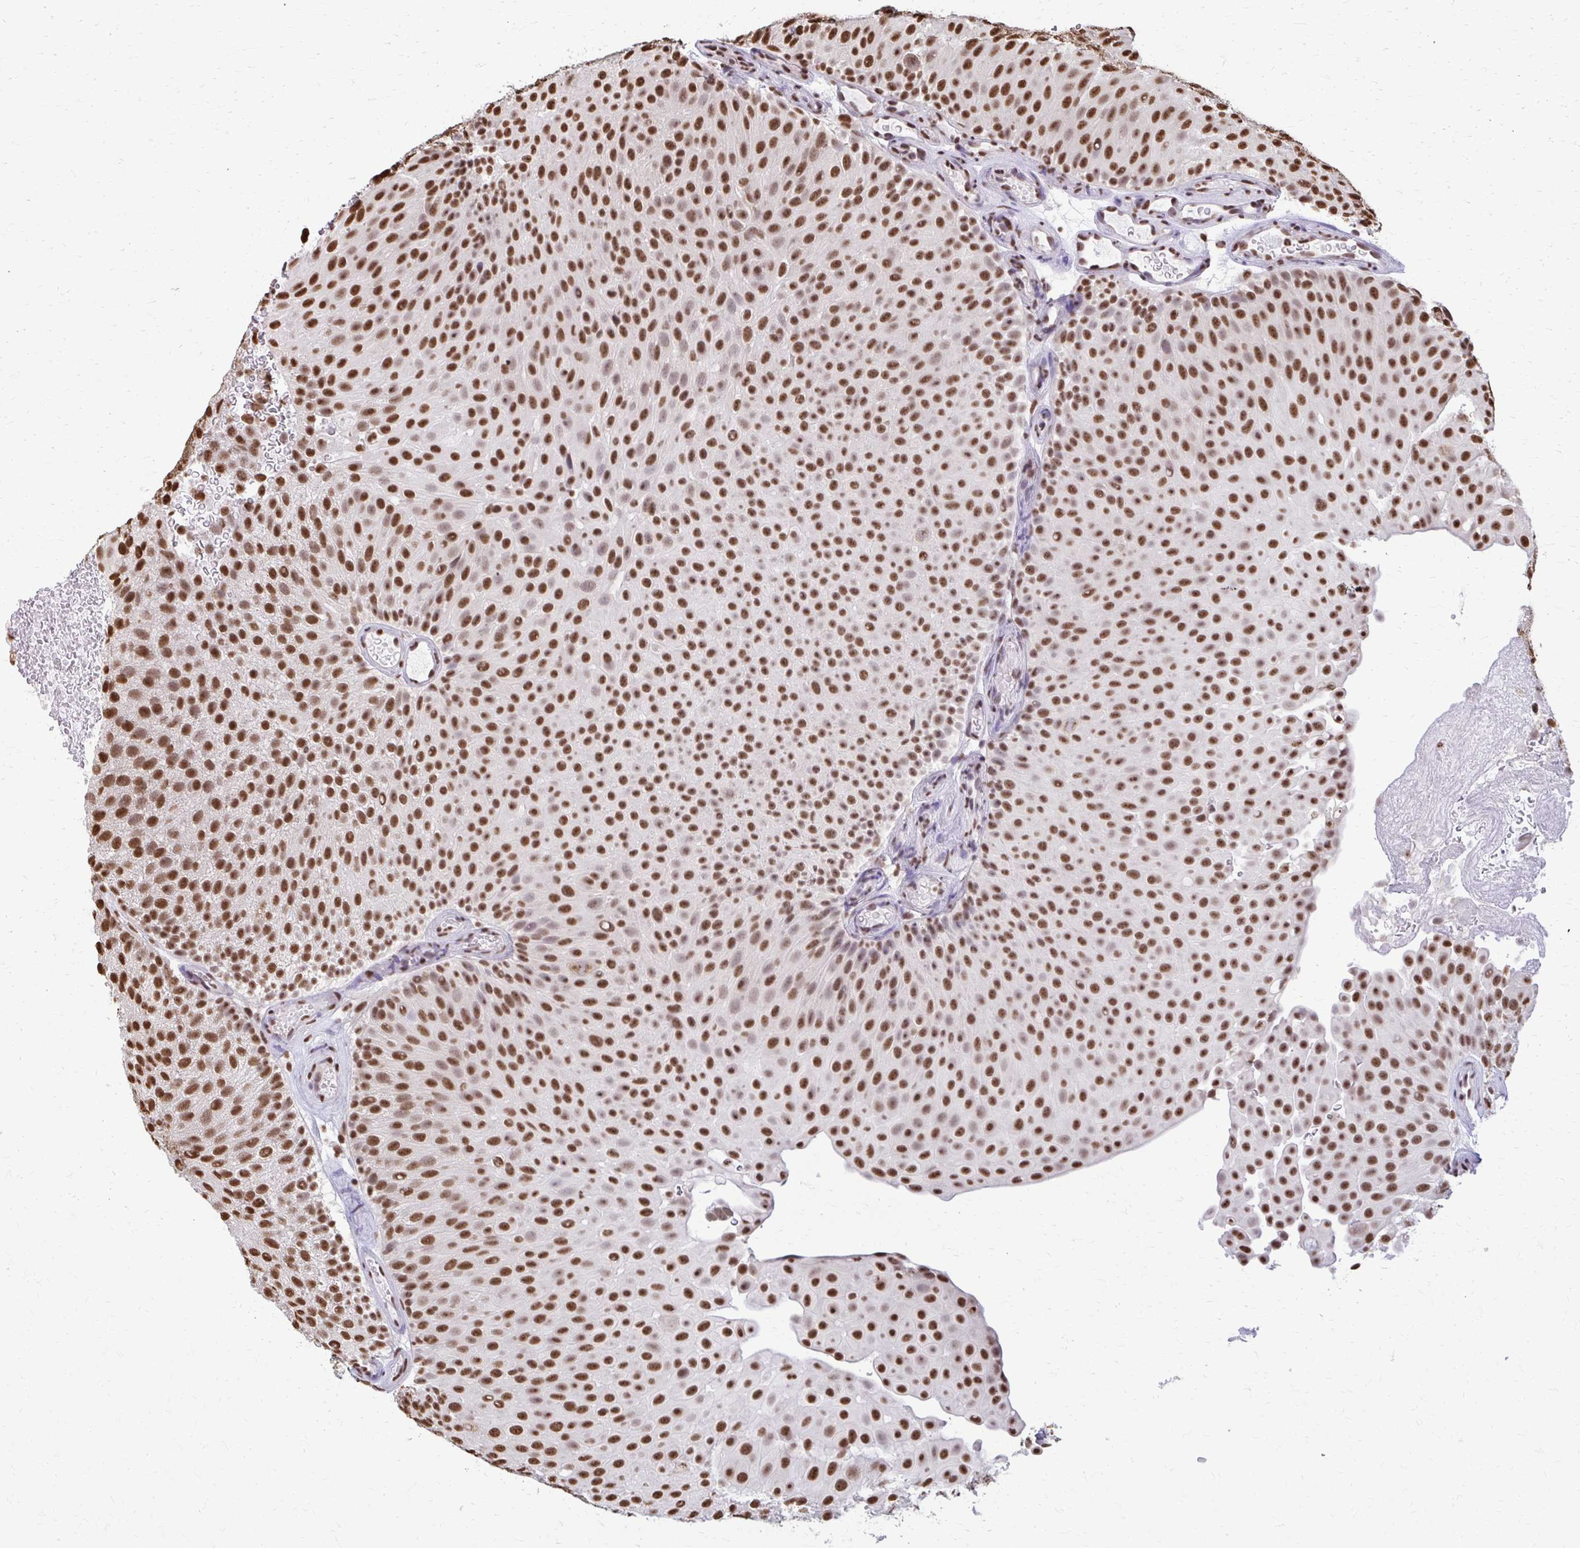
{"staining": {"intensity": "moderate", "quantity": ">75%", "location": "nuclear"}, "tissue": "urothelial cancer", "cell_type": "Tumor cells", "image_type": "cancer", "snomed": [{"axis": "morphology", "description": "Urothelial carcinoma, Low grade"}, {"axis": "topography", "description": "Urinary bladder"}], "caption": "The micrograph shows staining of urothelial carcinoma (low-grade), revealing moderate nuclear protein expression (brown color) within tumor cells. (Brightfield microscopy of DAB IHC at high magnification).", "gene": "SNRPA", "patient": {"sex": "male", "age": 78}}